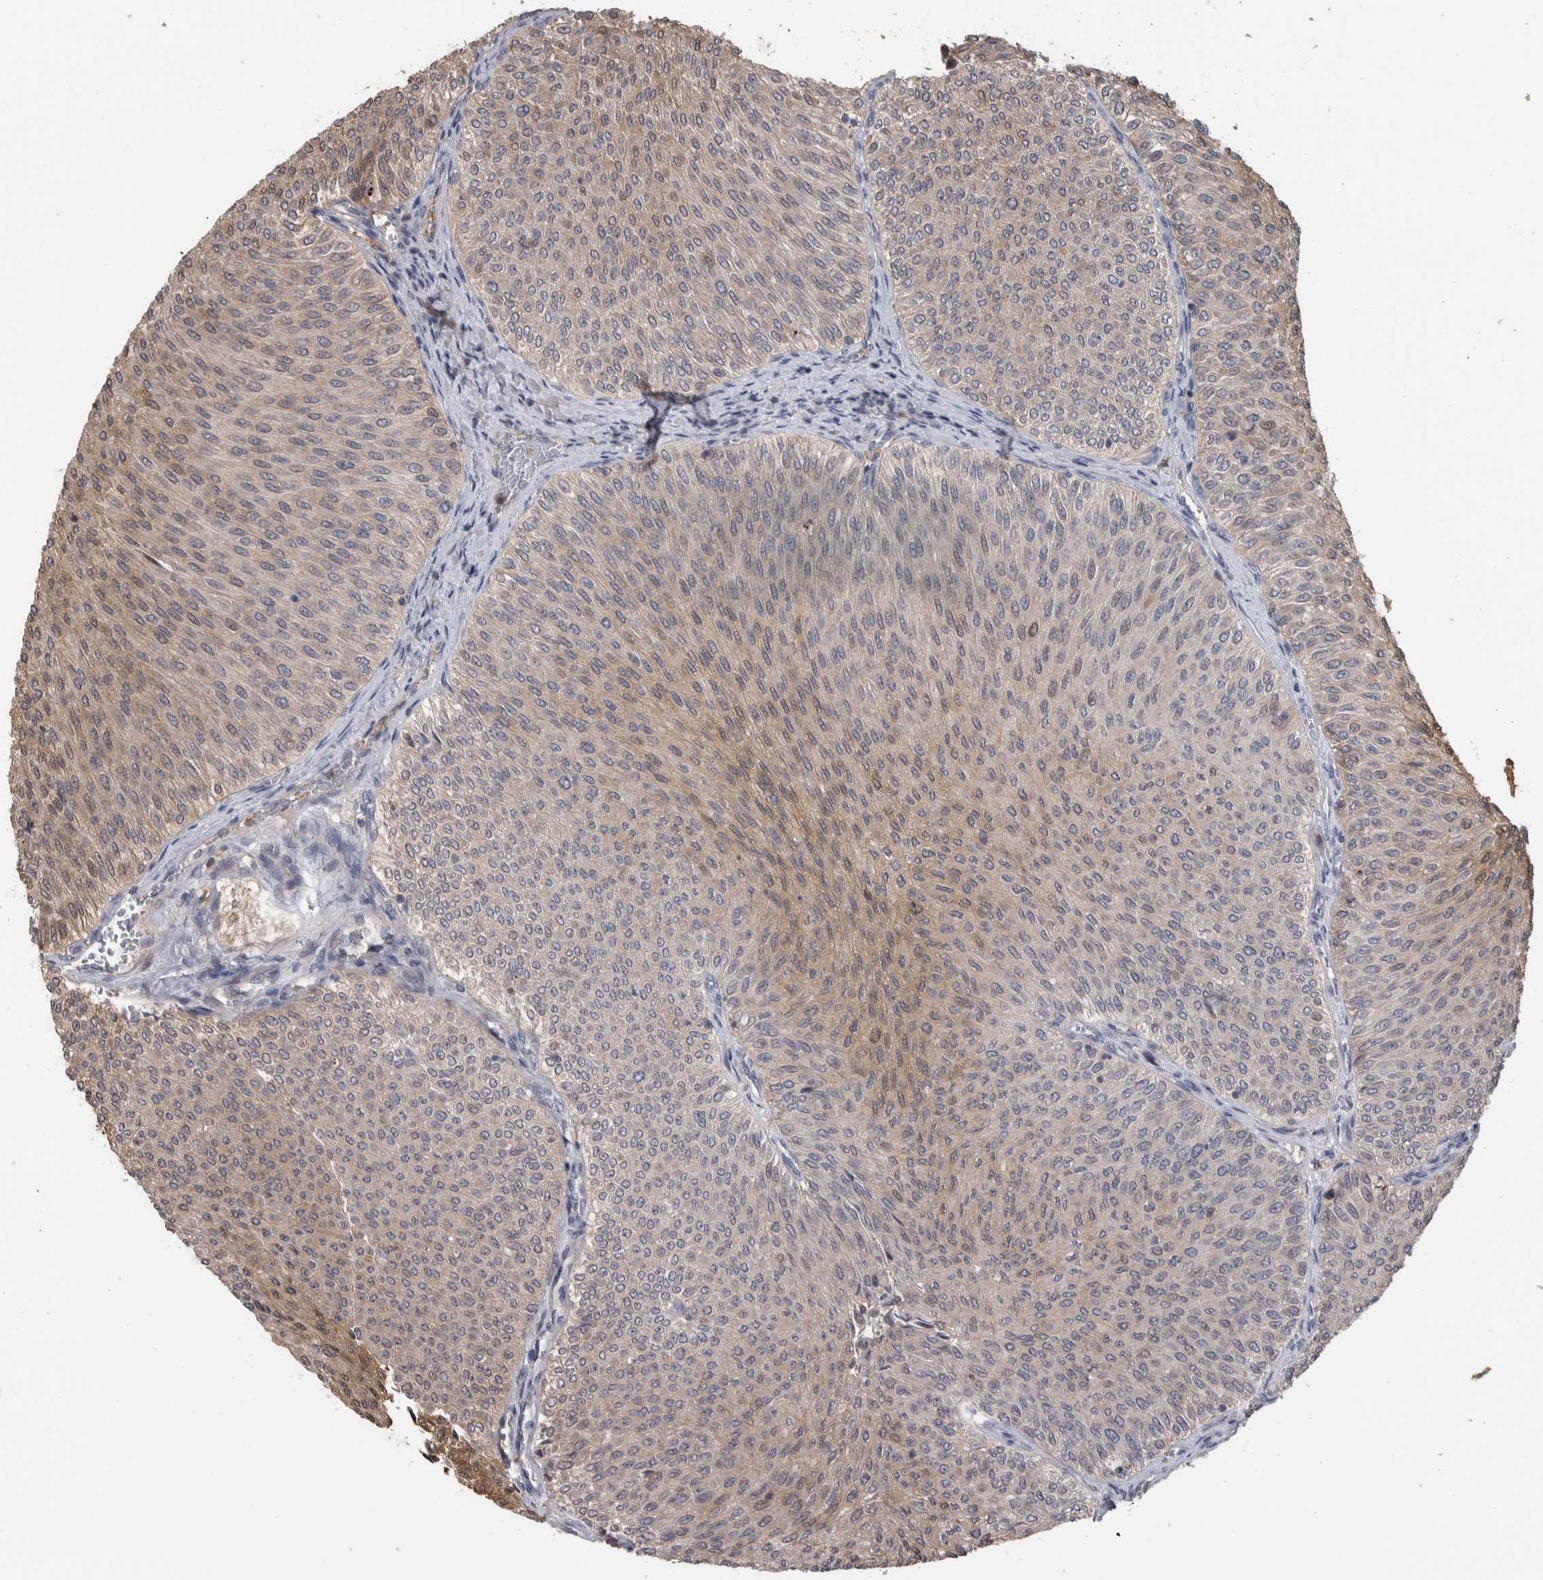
{"staining": {"intensity": "moderate", "quantity": "<25%", "location": "cytoplasmic/membranous"}, "tissue": "urothelial cancer", "cell_type": "Tumor cells", "image_type": "cancer", "snomed": [{"axis": "morphology", "description": "Urothelial carcinoma, Low grade"}, {"axis": "topography", "description": "Urinary bladder"}], "caption": "Protein staining of urothelial cancer tissue displays moderate cytoplasmic/membranous expression in about <25% of tumor cells. (DAB IHC, brown staining for protein, blue staining for nuclei).", "gene": "USH1G", "patient": {"sex": "male", "age": 78}}